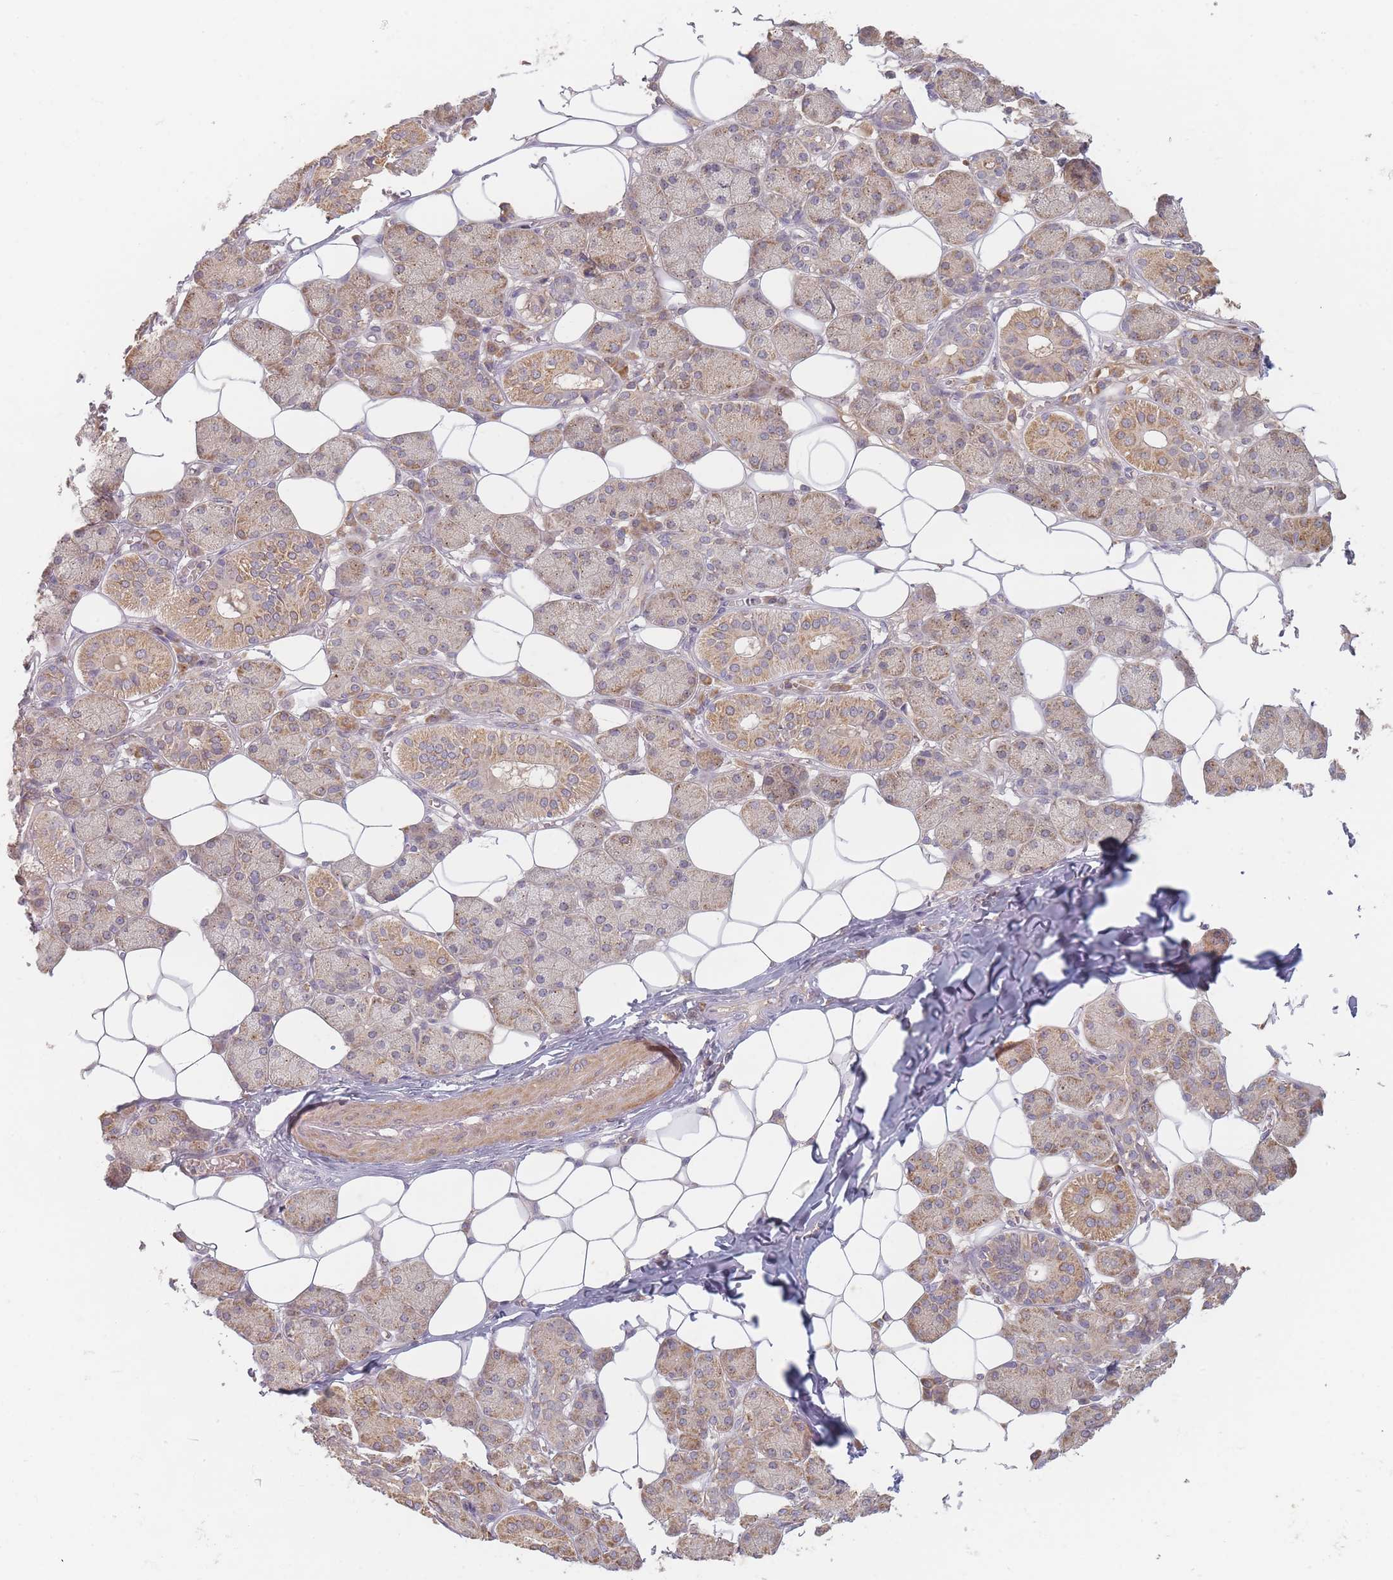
{"staining": {"intensity": "moderate", "quantity": "25%-75%", "location": "cytoplasmic/membranous"}, "tissue": "salivary gland", "cell_type": "Glandular cells", "image_type": "normal", "snomed": [{"axis": "morphology", "description": "Normal tissue, NOS"}, {"axis": "topography", "description": "Salivary gland"}], "caption": "Moderate cytoplasmic/membranous expression for a protein is appreciated in about 25%-75% of glandular cells of benign salivary gland using IHC.", "gene": "SLC35F3", "patient": {"sex": "female", "age": 33}}